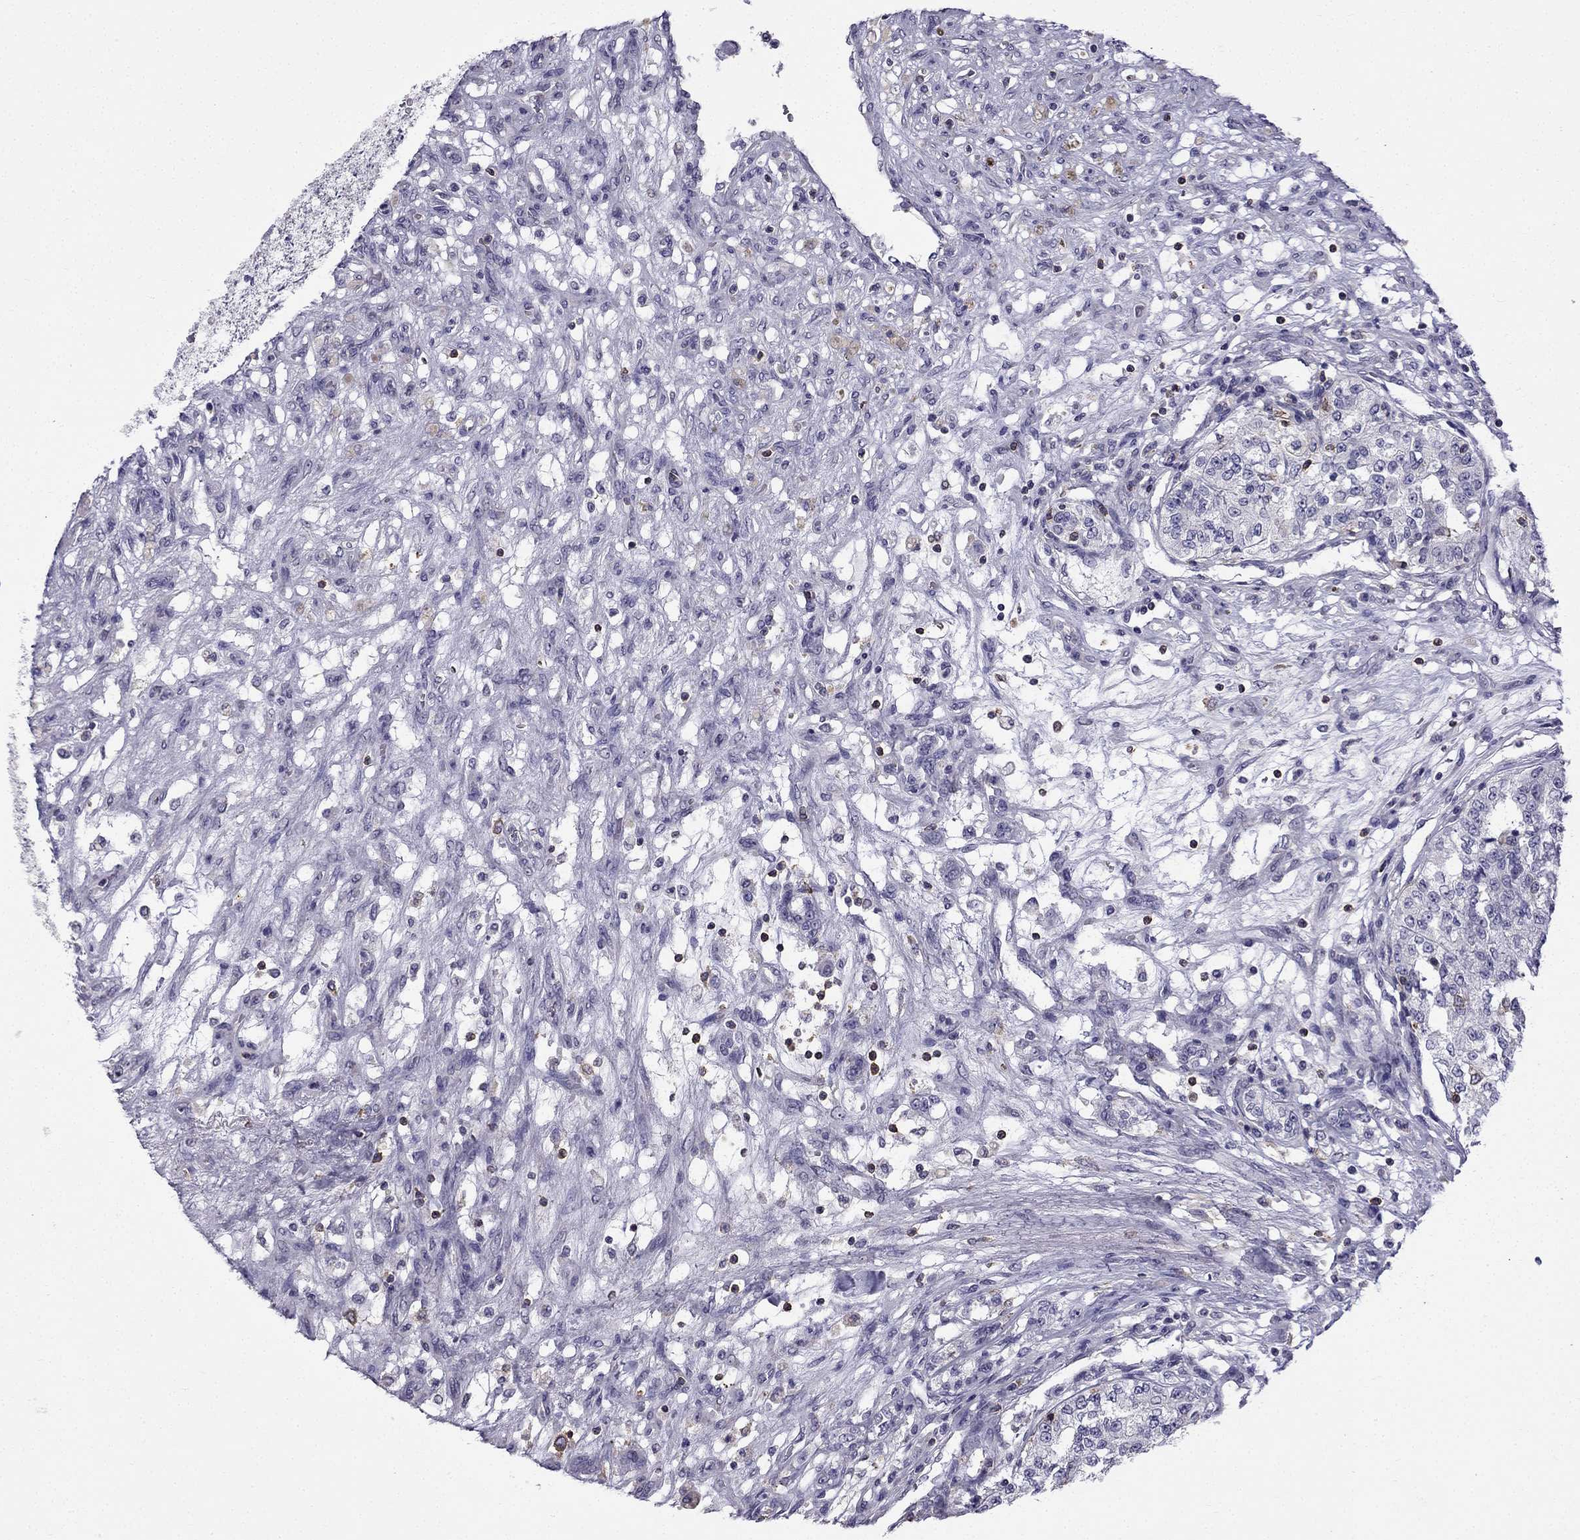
{"staining": {"intensity": "negative", "quantity": "none", "location": "none"}, "tissue": "renal cancer", "cell_type": "Tumor cells", "image_type": "cancer", "snomed": [{"axis": "morphology", "description": "Adenocarcinoma, NOS"}, {"axis": "topography", "description": "Kidney"}], "caption": "High magnification brightfield microscopy of renal adenocarcinoma stained with DAB (brown) and counterstained with hematoxylin (blue): tumor cells show no significant staining. Nuclei are stained in blue.", "gene": "CCK", "patient": {"sex": "female", "age": 63}}